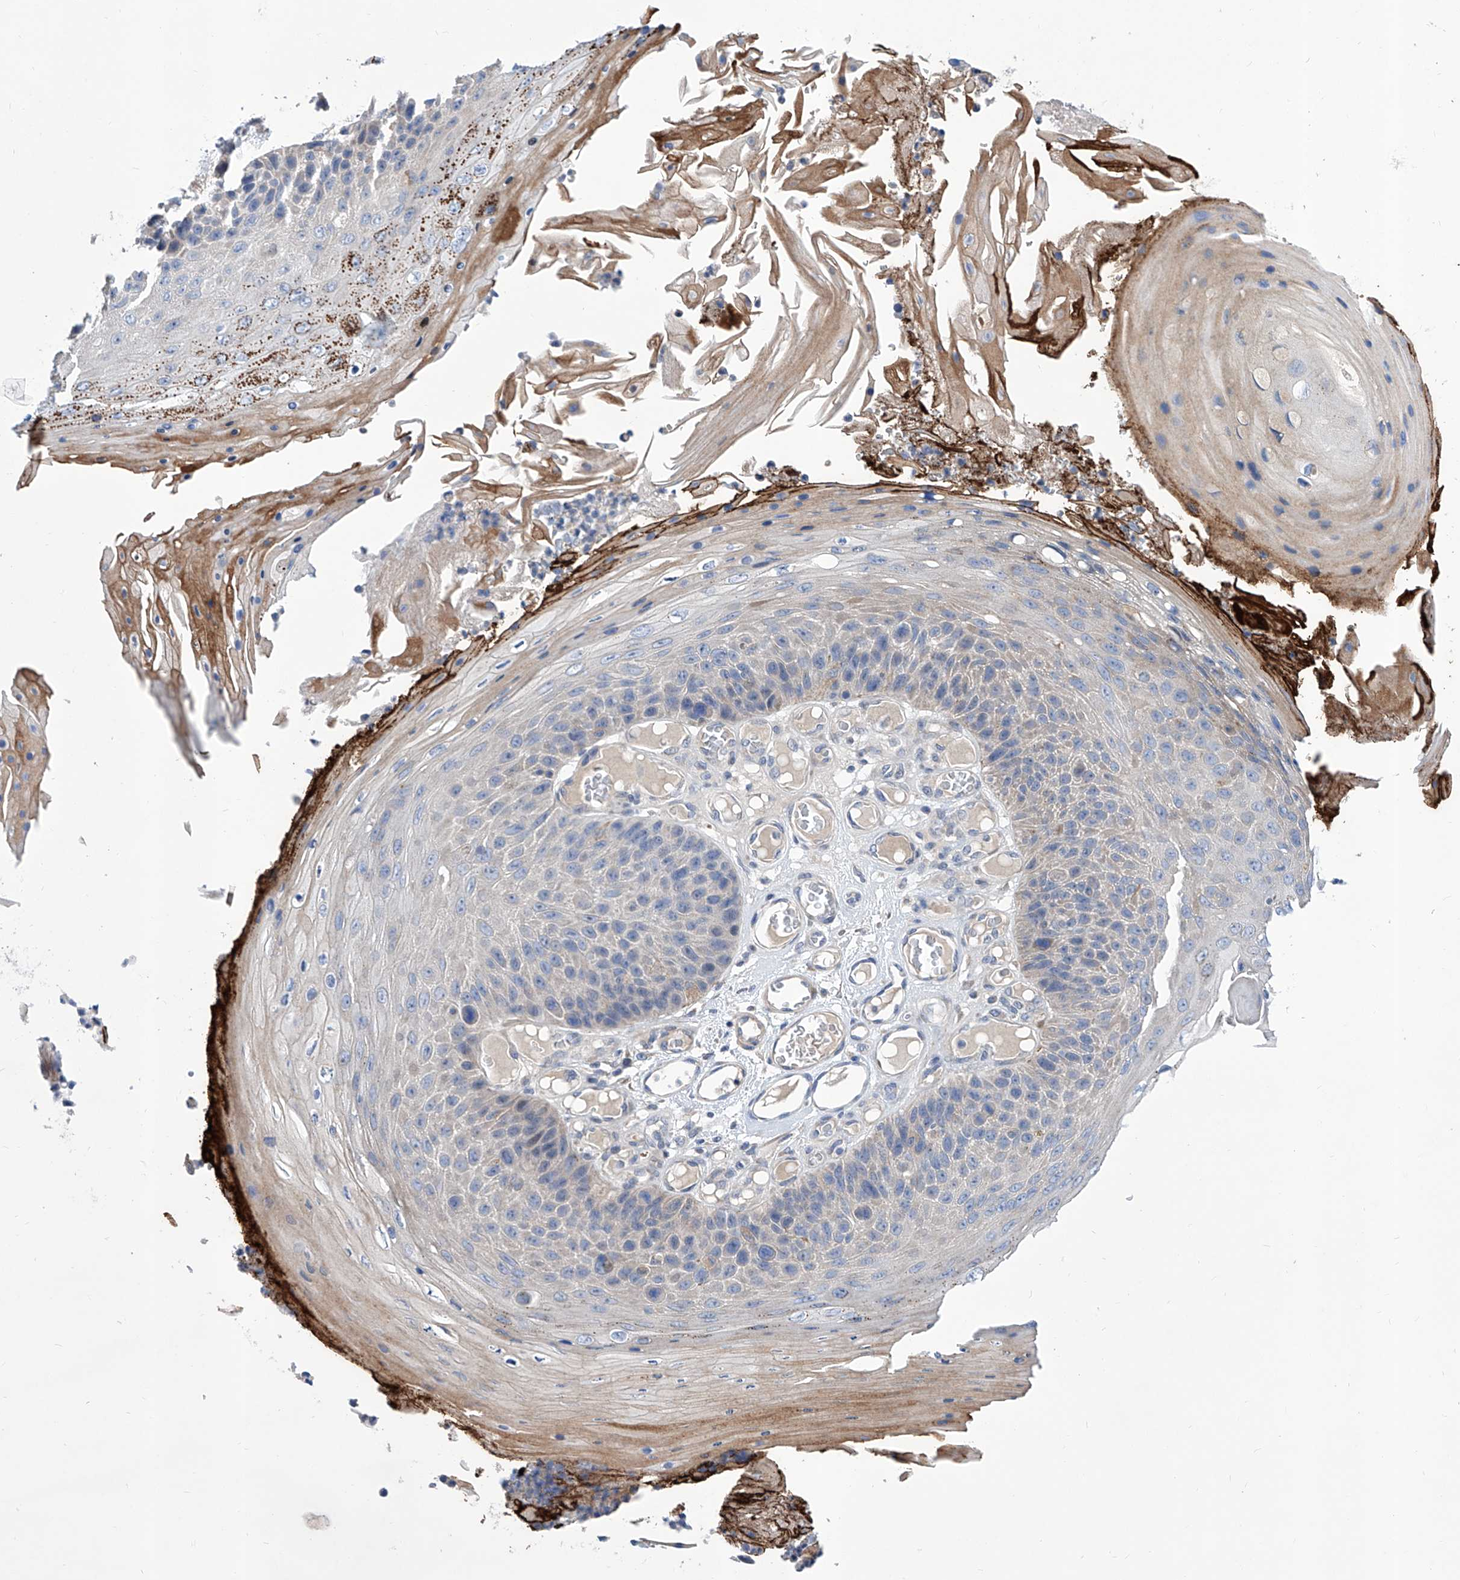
{"staining": {"intensity": "moderate", "quantity": "<25%", "location": "cytoplasmic/membranous"}, "tissue": "skin cancer", "cell_type": "Tumor cells", "image_type": "cancer", "snomed": [{"axis": "morphology", "description": "Squamous cell carcinoma, NOS"}, {"axis": "topography", "description": "Skin"}], "caption": "Immunohistochemistry (DAB) staining of human squamous cell carcinoma (skin) demonstrates moderate cytoplasmic/membranous protein expression in approximately <25% of tumor cells.", "gene": "SRBD1", "patient": {"sex": "female", "age": 88}}